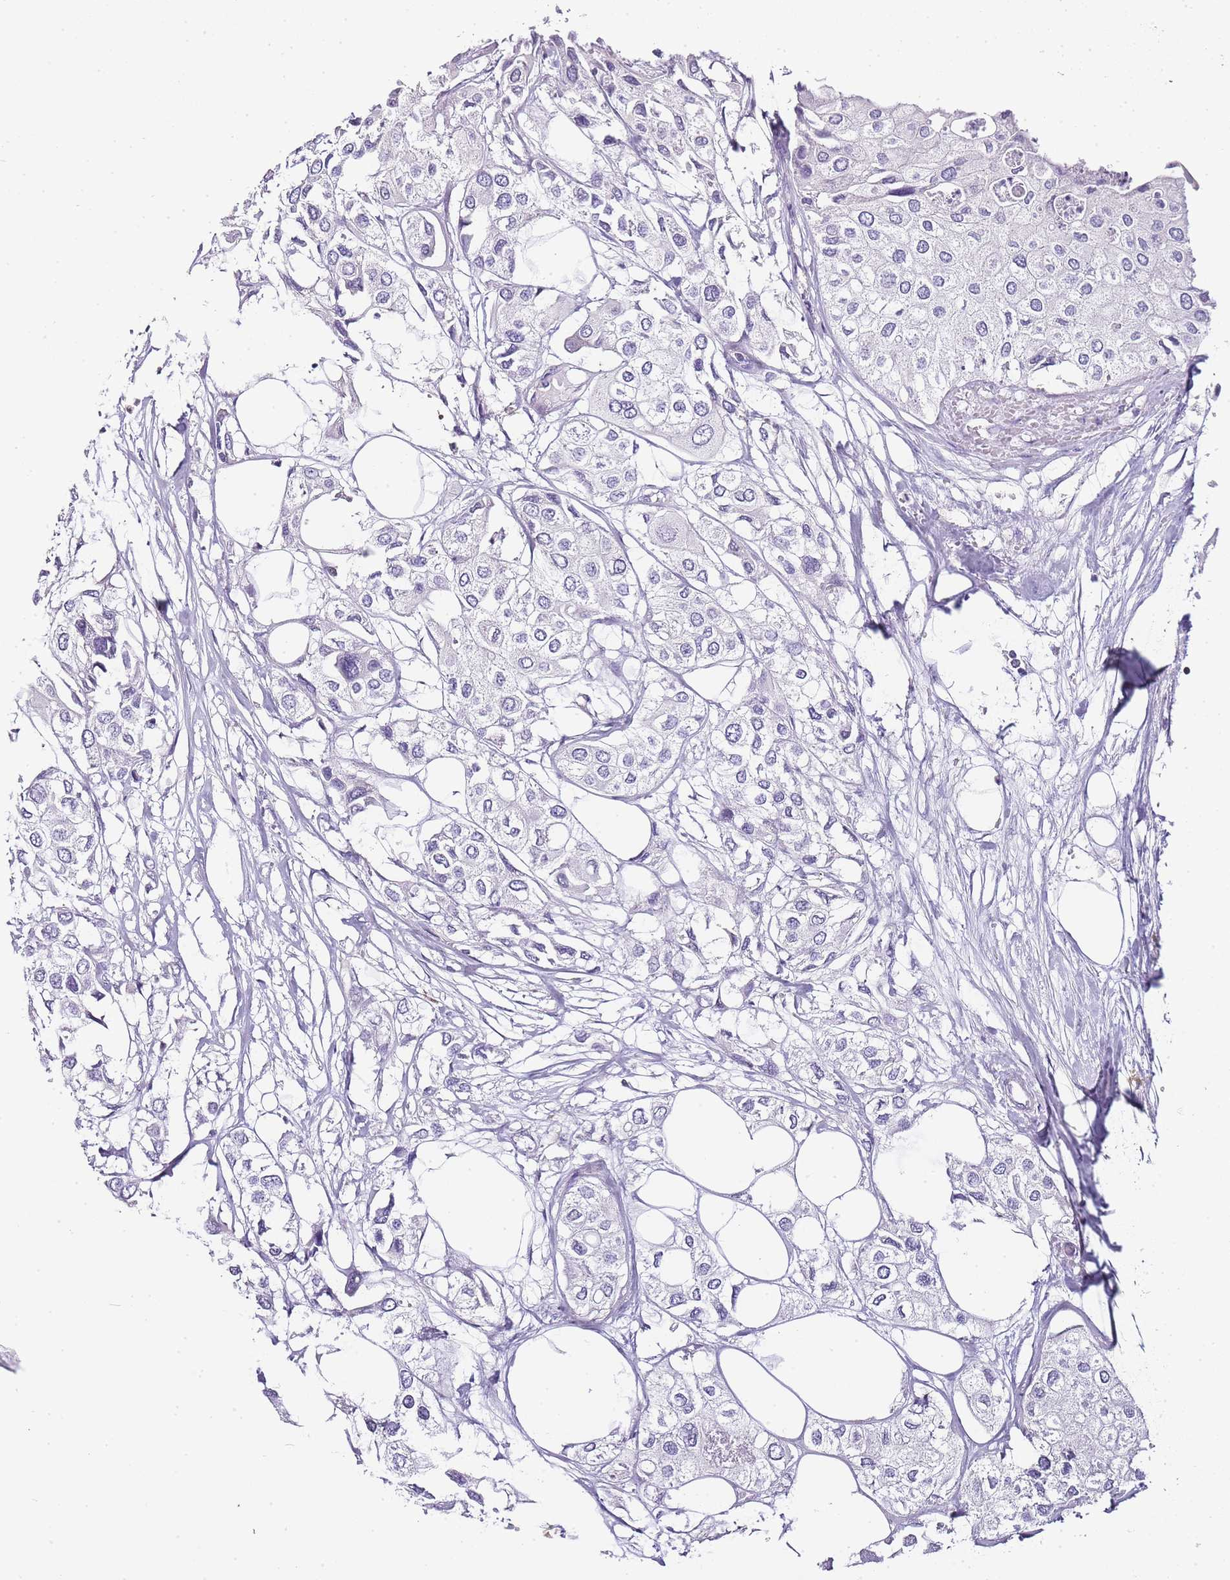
{"staining": {"intensity": "negative", "quantity": "none", "location": "none"}, "tissue": "urothelial cancer", "cell_type": "Tumor cells", "image_type": "cancer", "snomed": [{"axis": "morphology", "description": "Urothelial carcinoma, High grade"}, {"axis": "topography", "description": "Urinary bladder"}], "caption": "An immunohistochemistry photomicrograph of urothelial cancer is shown. There is no staining in tumor cells of urothelial cancer.", "gene": "ZBP1", "patient": {"sex": "male", "age": 64}}